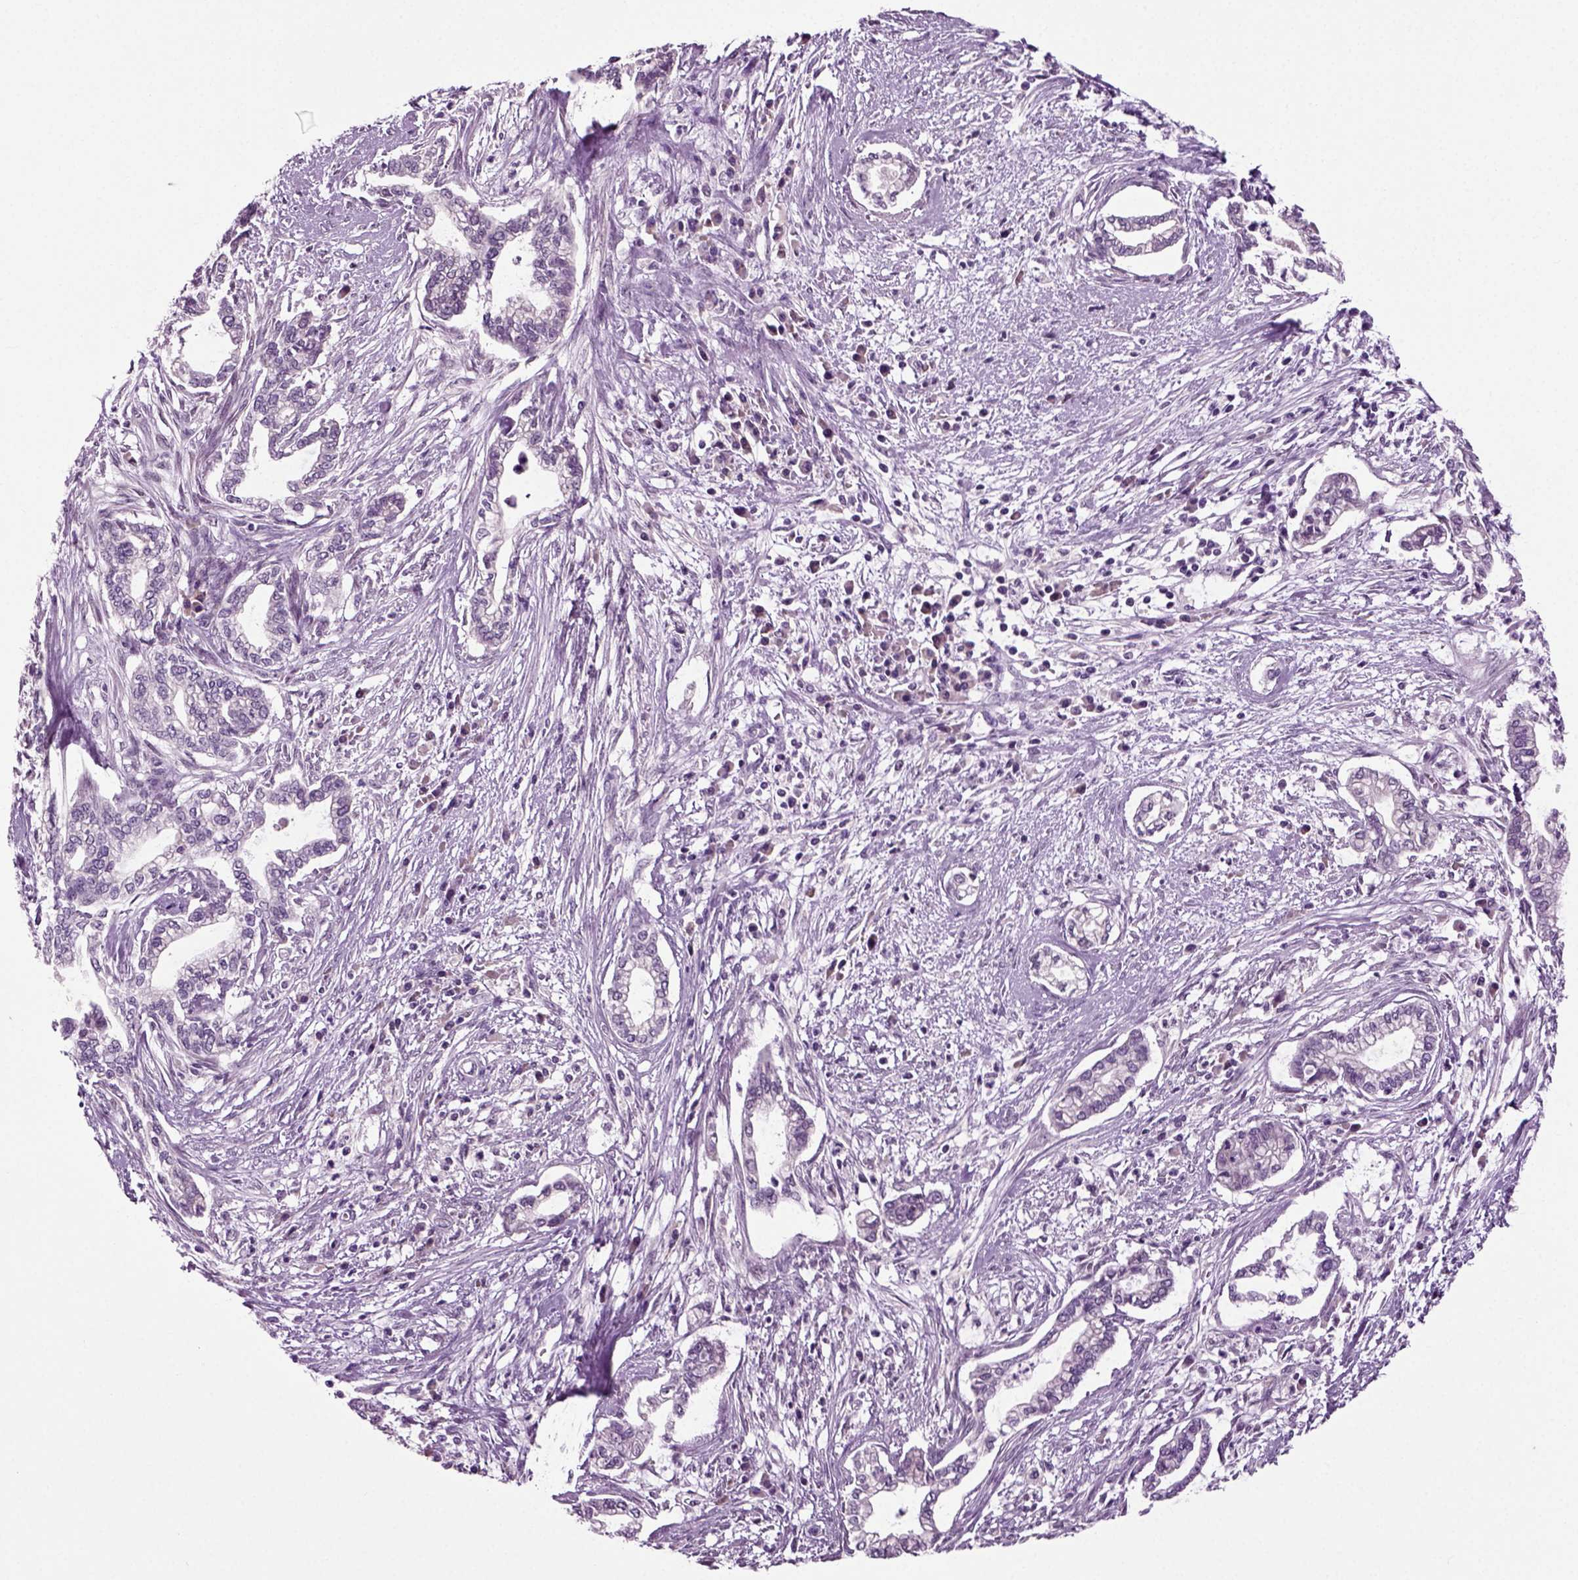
{"staining": {"intensity": "negative", "quantity": "none", "location": "none"}, "tissue": "cervical cancer", "cell_type": "Tumor cells", "image_type": "cancer", "snomed": [{"axis": "morphology", "description": "Adenocarcinoma, NOS"}, {"axis": "topography", "description": "Cervix"}], "caption": "The image displays no staining of tumor cells in cervical cancer (adenocarcinoma).", "gene": "SPATA17", "patient": {"sex": "female", "age": 62}}